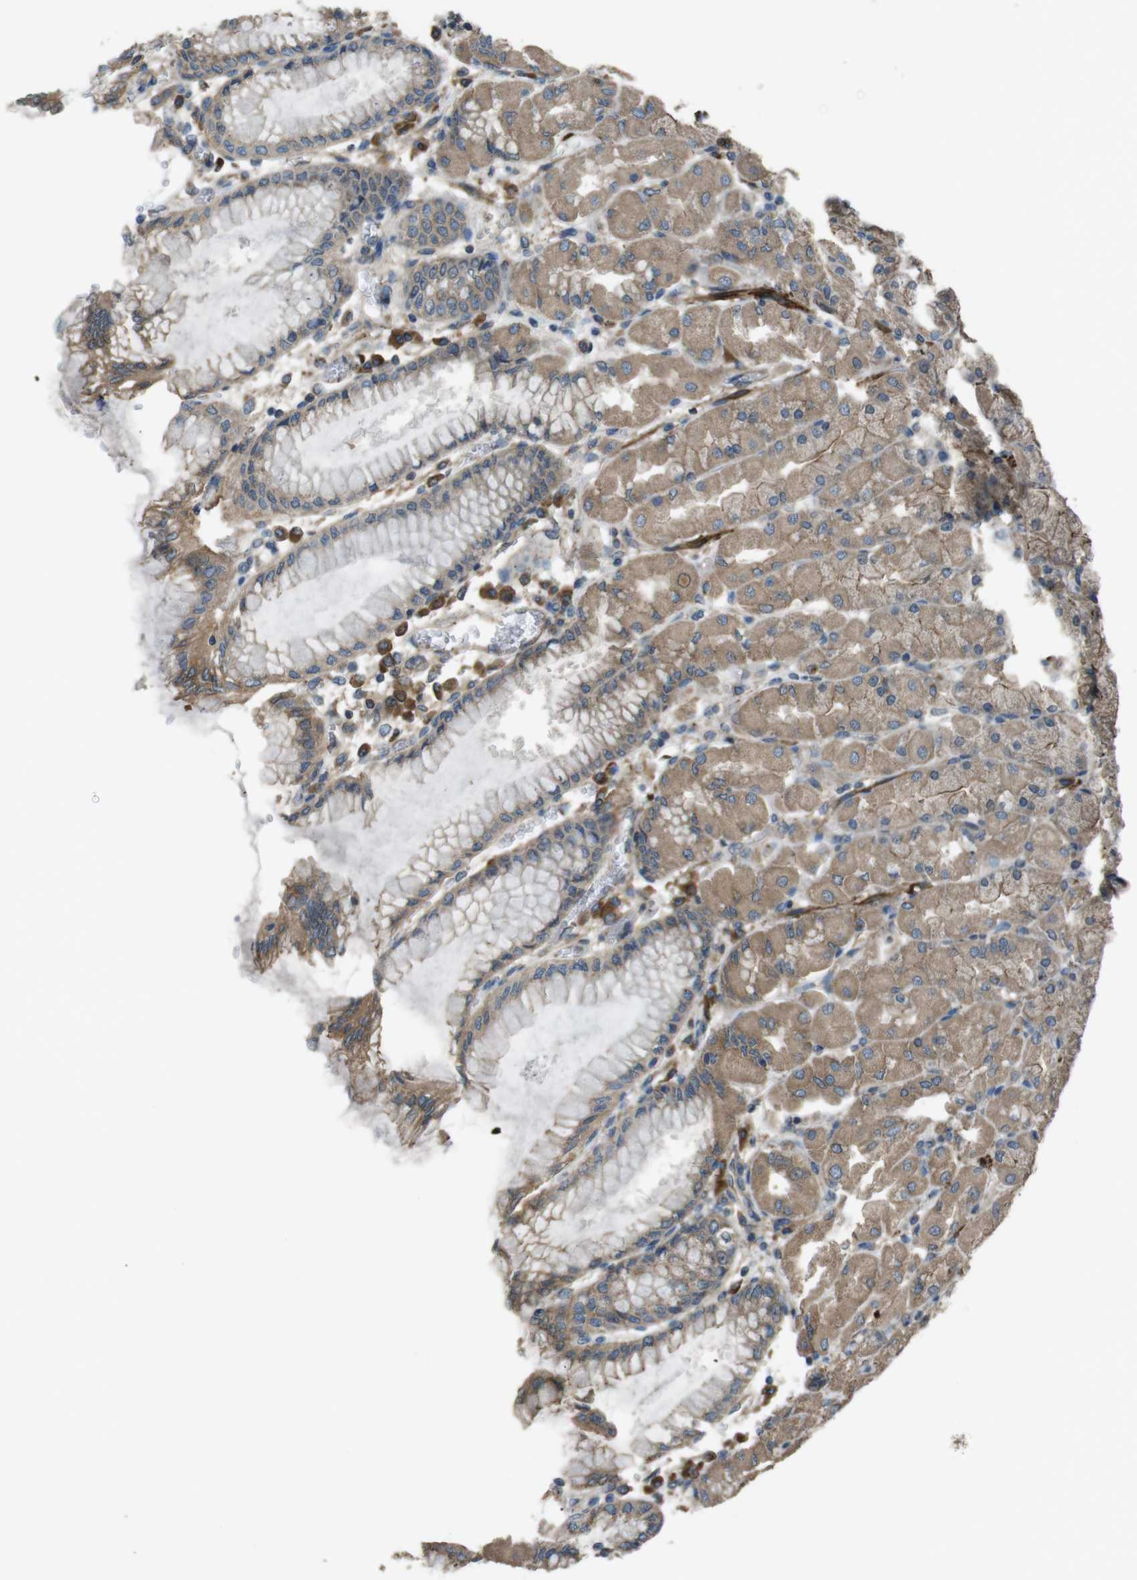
{"staining": {"intensity": "moderate", "quantity": ">75%", "location": "cytoplasmic/membranous"}, "tissue": "stomach", "cell_type": "Glandular cells", "image_type": "normal", "snomed": [{"axis": "morphology", "description": "Normal tissue, NOS"}, {"axis": "topography", "description": "Stomach, upper"}], "caption": "This micrograph displays normal stomach stained with immunohistochemistry to label a protein in brown. The cytoplasmic/membranous of glandular cells show moderate positivity for the protein. Nuclei are counter-stained blue.", "gene": "FUT2", "patient": {"sex": "female", "age": 56}}